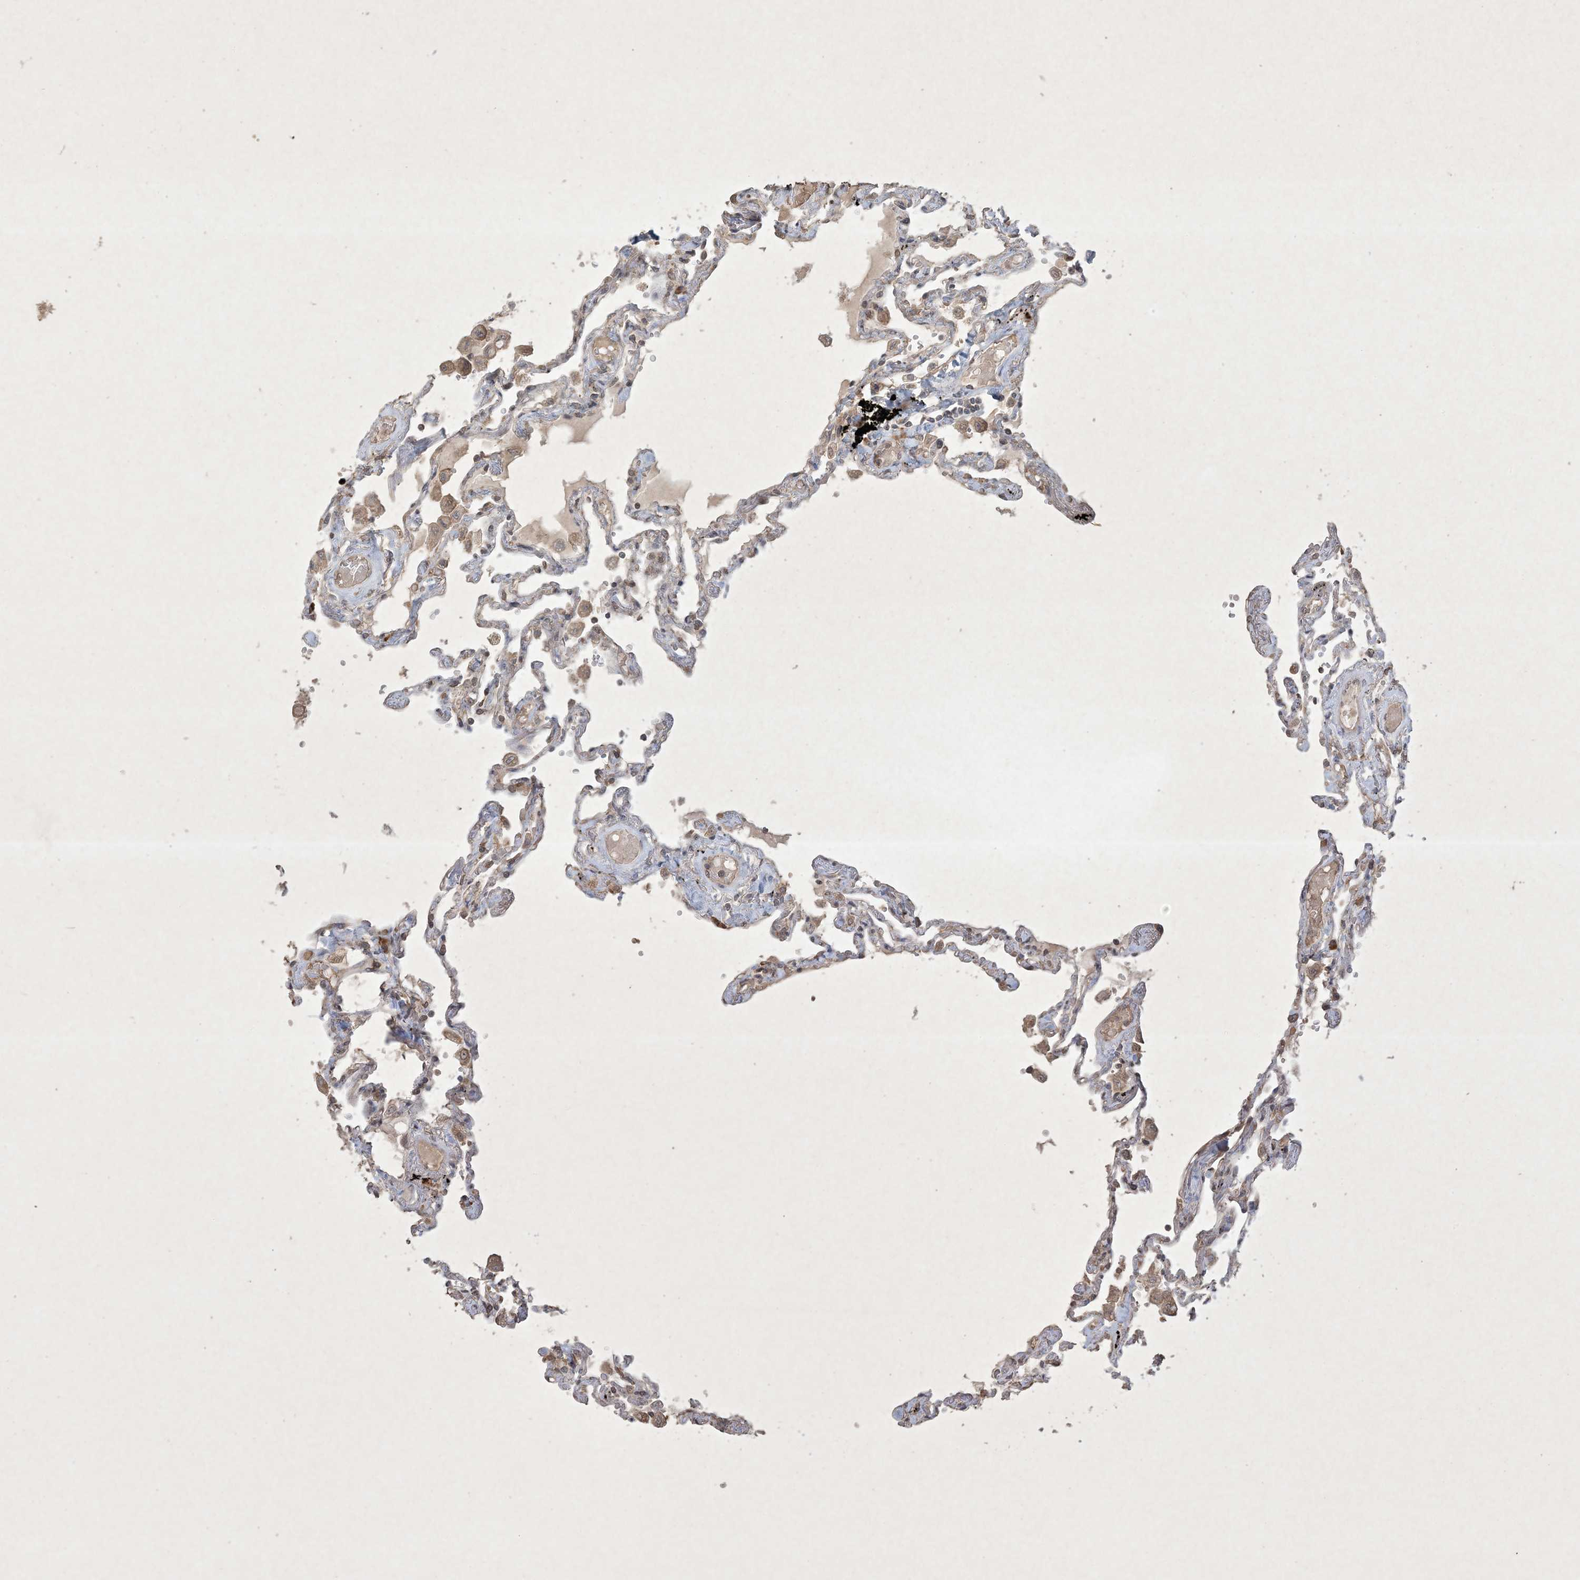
{"staining": {"intensity": "moderate", "quantity": "25%-75%", "location": "cytoplasmic/membranous"}, "tissue": "lung", "cell_type": "Alveolar cells", "image_type": "normal", "snomed": [{"axis": "morphology", "description": "Normal tissue, NOS"}, {"axis": "topography", "description": "Lung"}], "caption": "Immunohistochemical staining of unremarkable lung shows medium levels of moderate cytoplasmic/membranous staining in about 25%-75% of alveolar cells.", "gene": "NRBP2", "patient": {"sex": "female", "age": 67}}